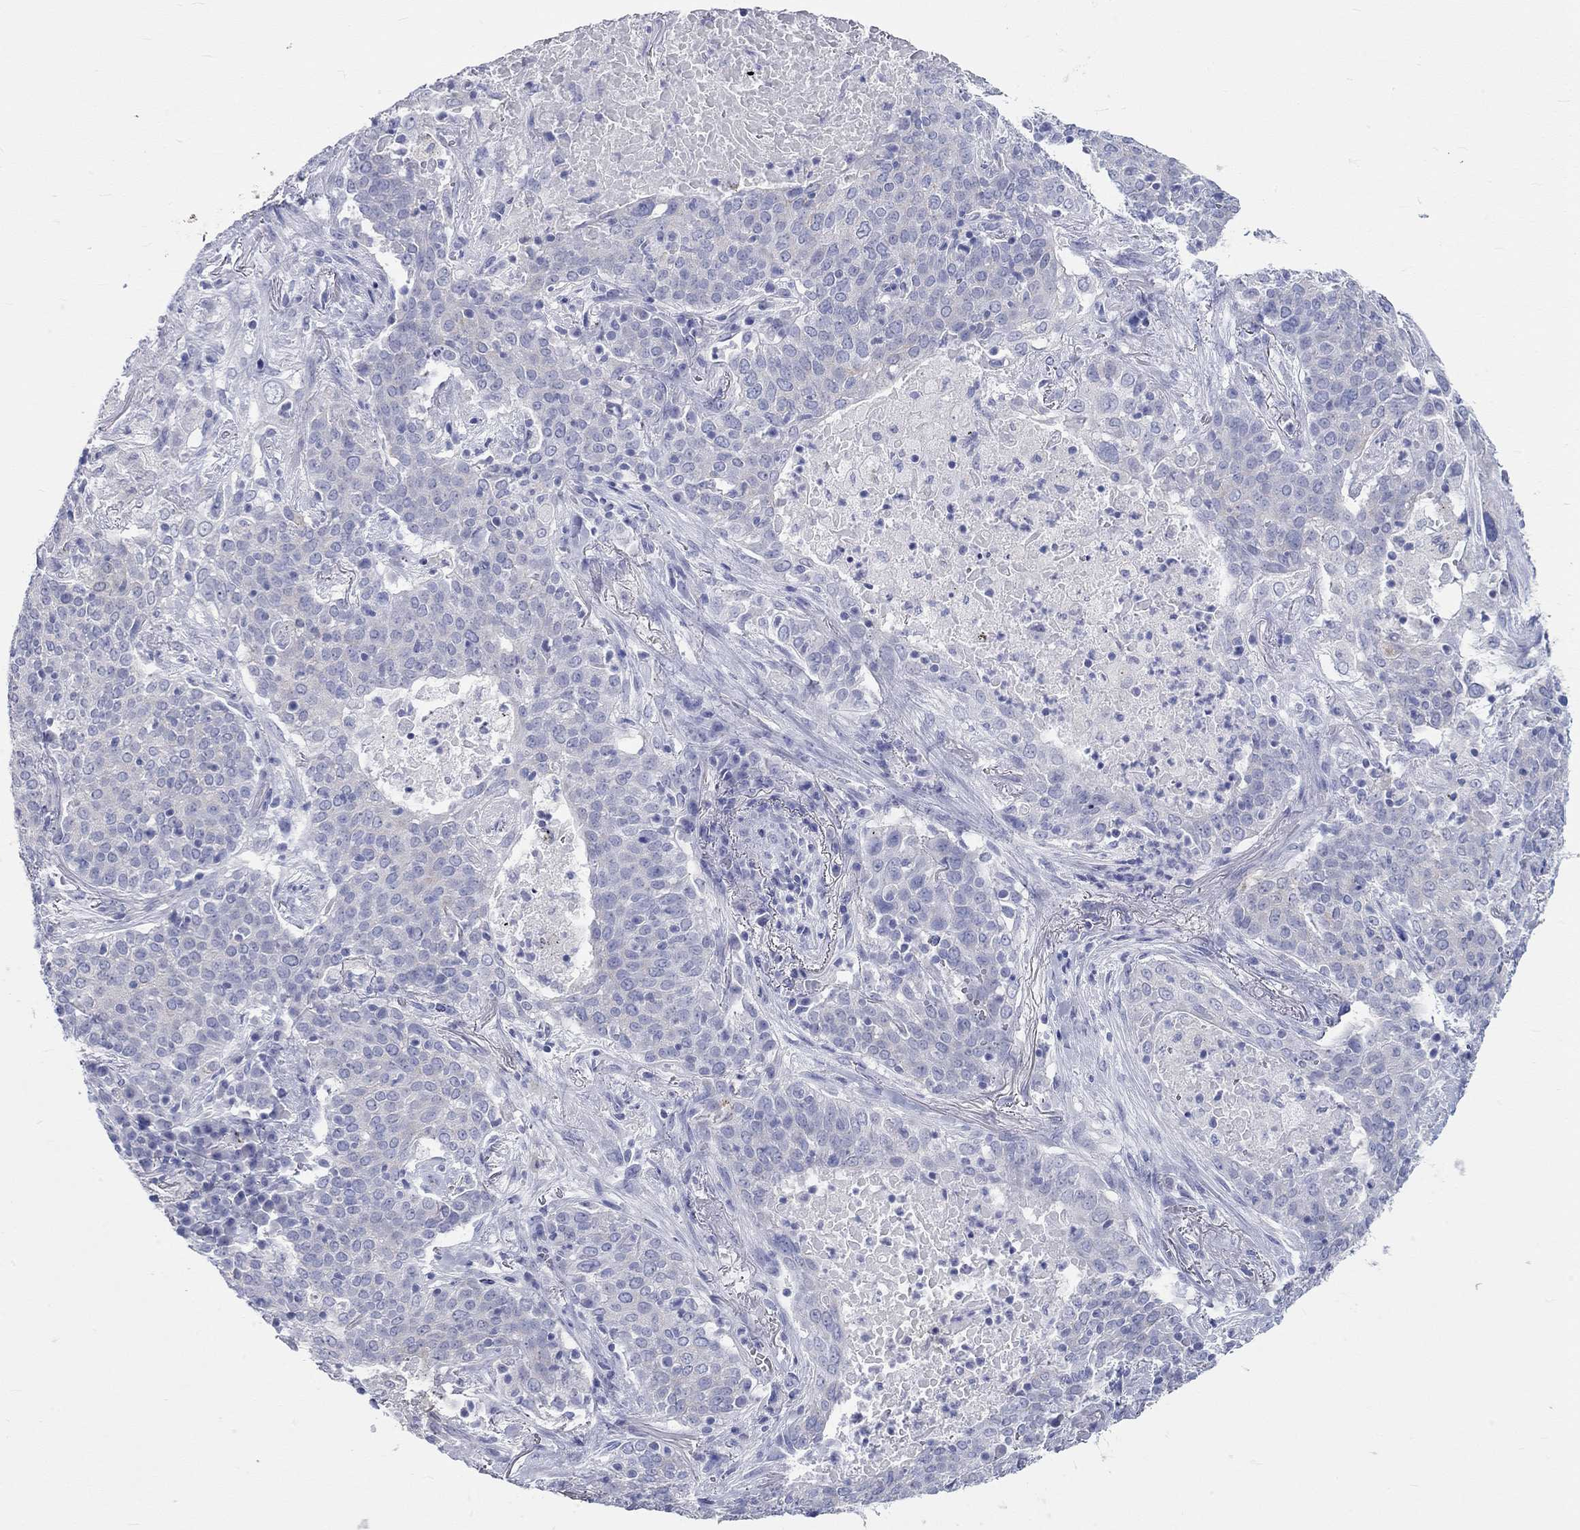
{"staining": {"intensity": "negative", "quantity": "none", "location": "none"}, "tissue": "lung cancer", "cell_type": "Tumor cells", "image_type": "cancer", "snomed": [{"axis": "morphology", "description": "Squamous cell carcinoma, NOS"}, {"axis": "topography", "description": "Lung"}], "caption": "The histopathology image exhibits no staining of tumor cells in lung cancer (squamous cell carcinoma).", "gene": "SPATA9", "patient": {"sex": "male", "age": 82}}